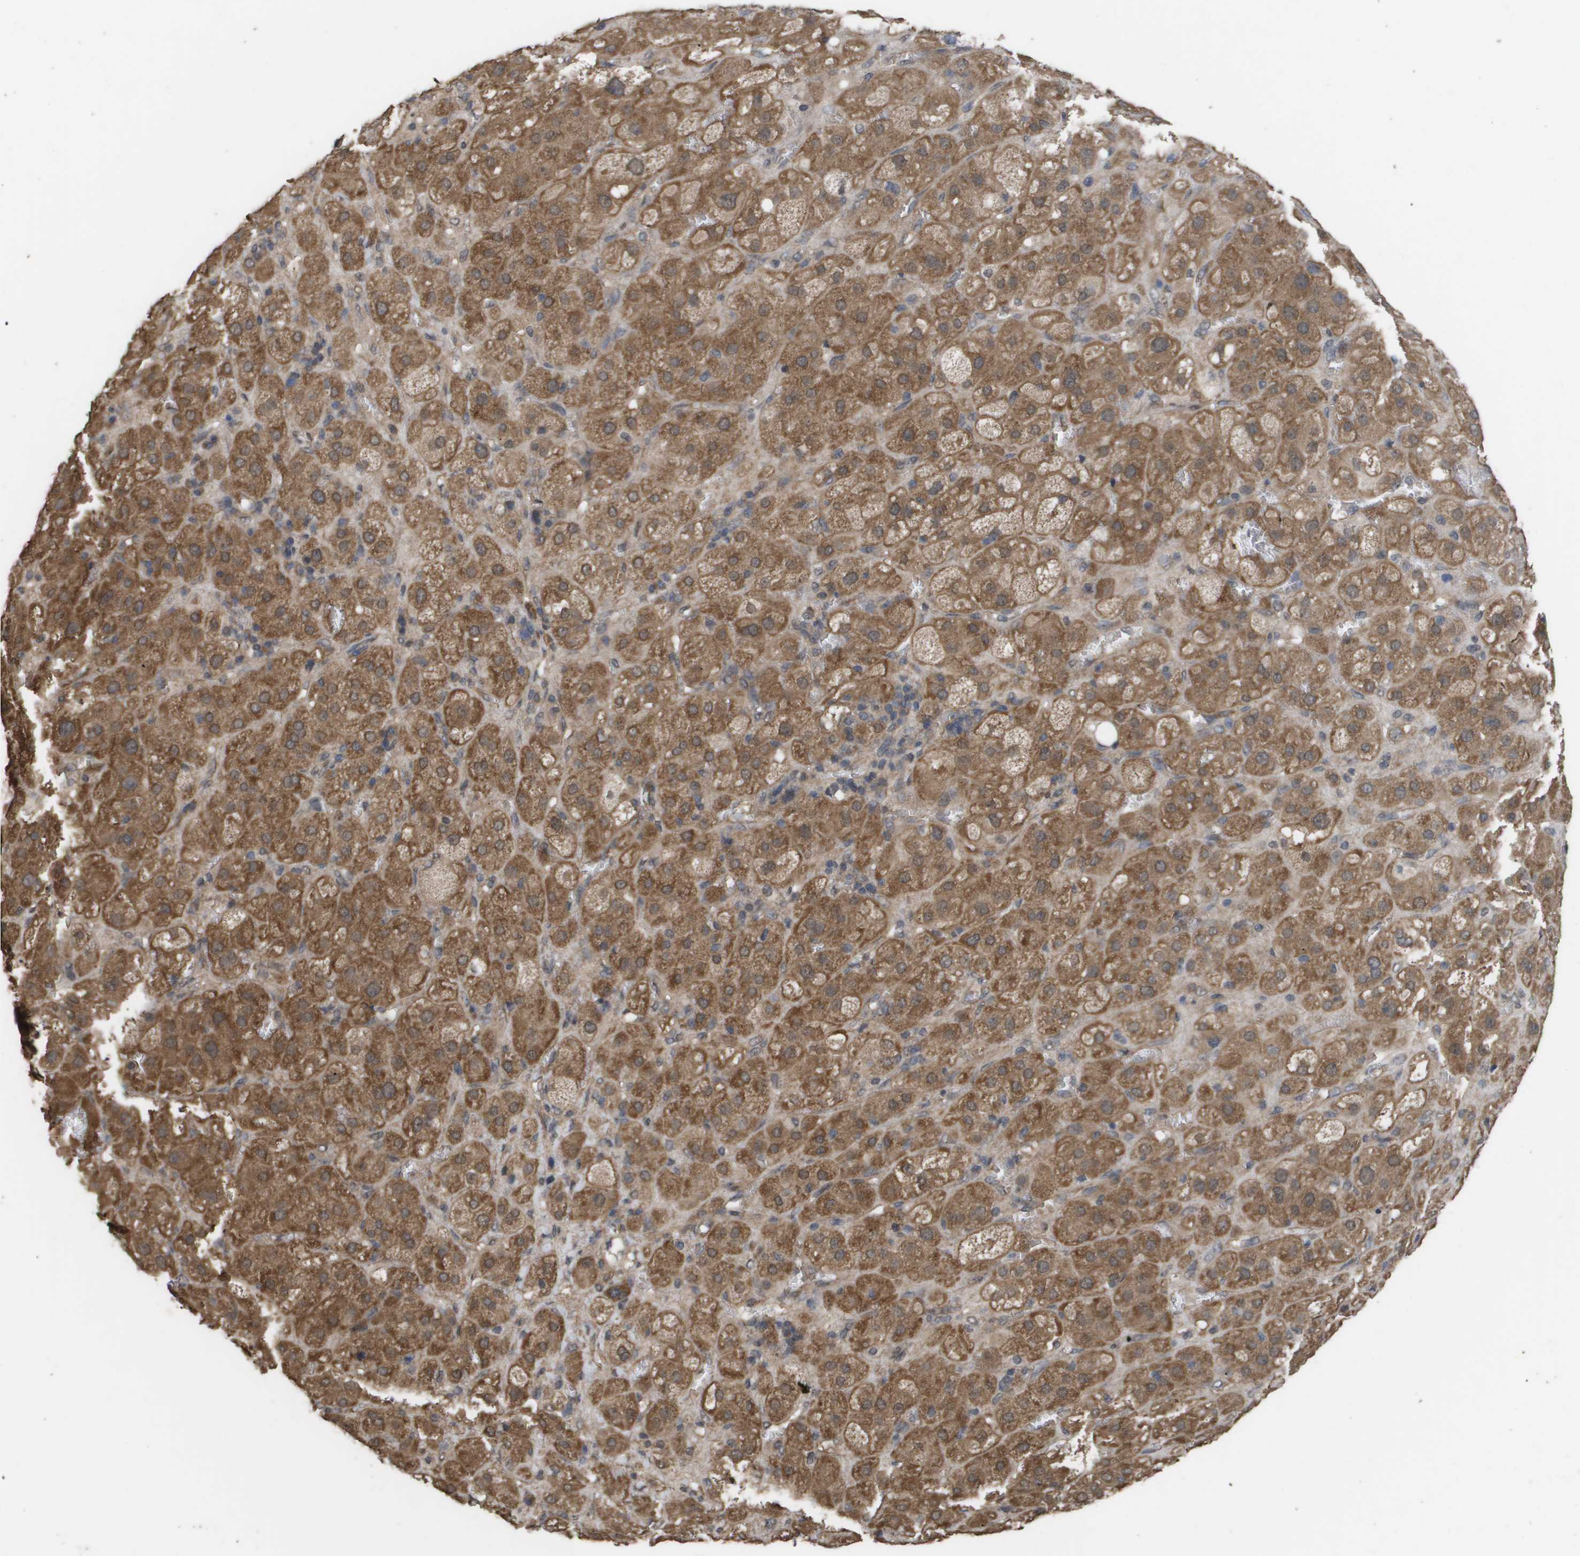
{"staining": {"intensity": "moderate", "quantity": ">75%", "location": "cytoplasmic/membranous"}, "tissue": "adrenal gland", "cell_type": "Glandular cells", "image_type": "normal", "snomed": [{"axis": "morphology", "description": "Normal tissue, NOS"}, {"axis": "topography", "description": "Adrenal gland"}], "caption": "Immunohistochemistry of benign human adrenal gland shows medium levels of moderate cytoplasmic/membranous expression in approximately >75% of glandular cells.", "gene": "CUL5", "patient": {"sex": "female", "age": 47}}